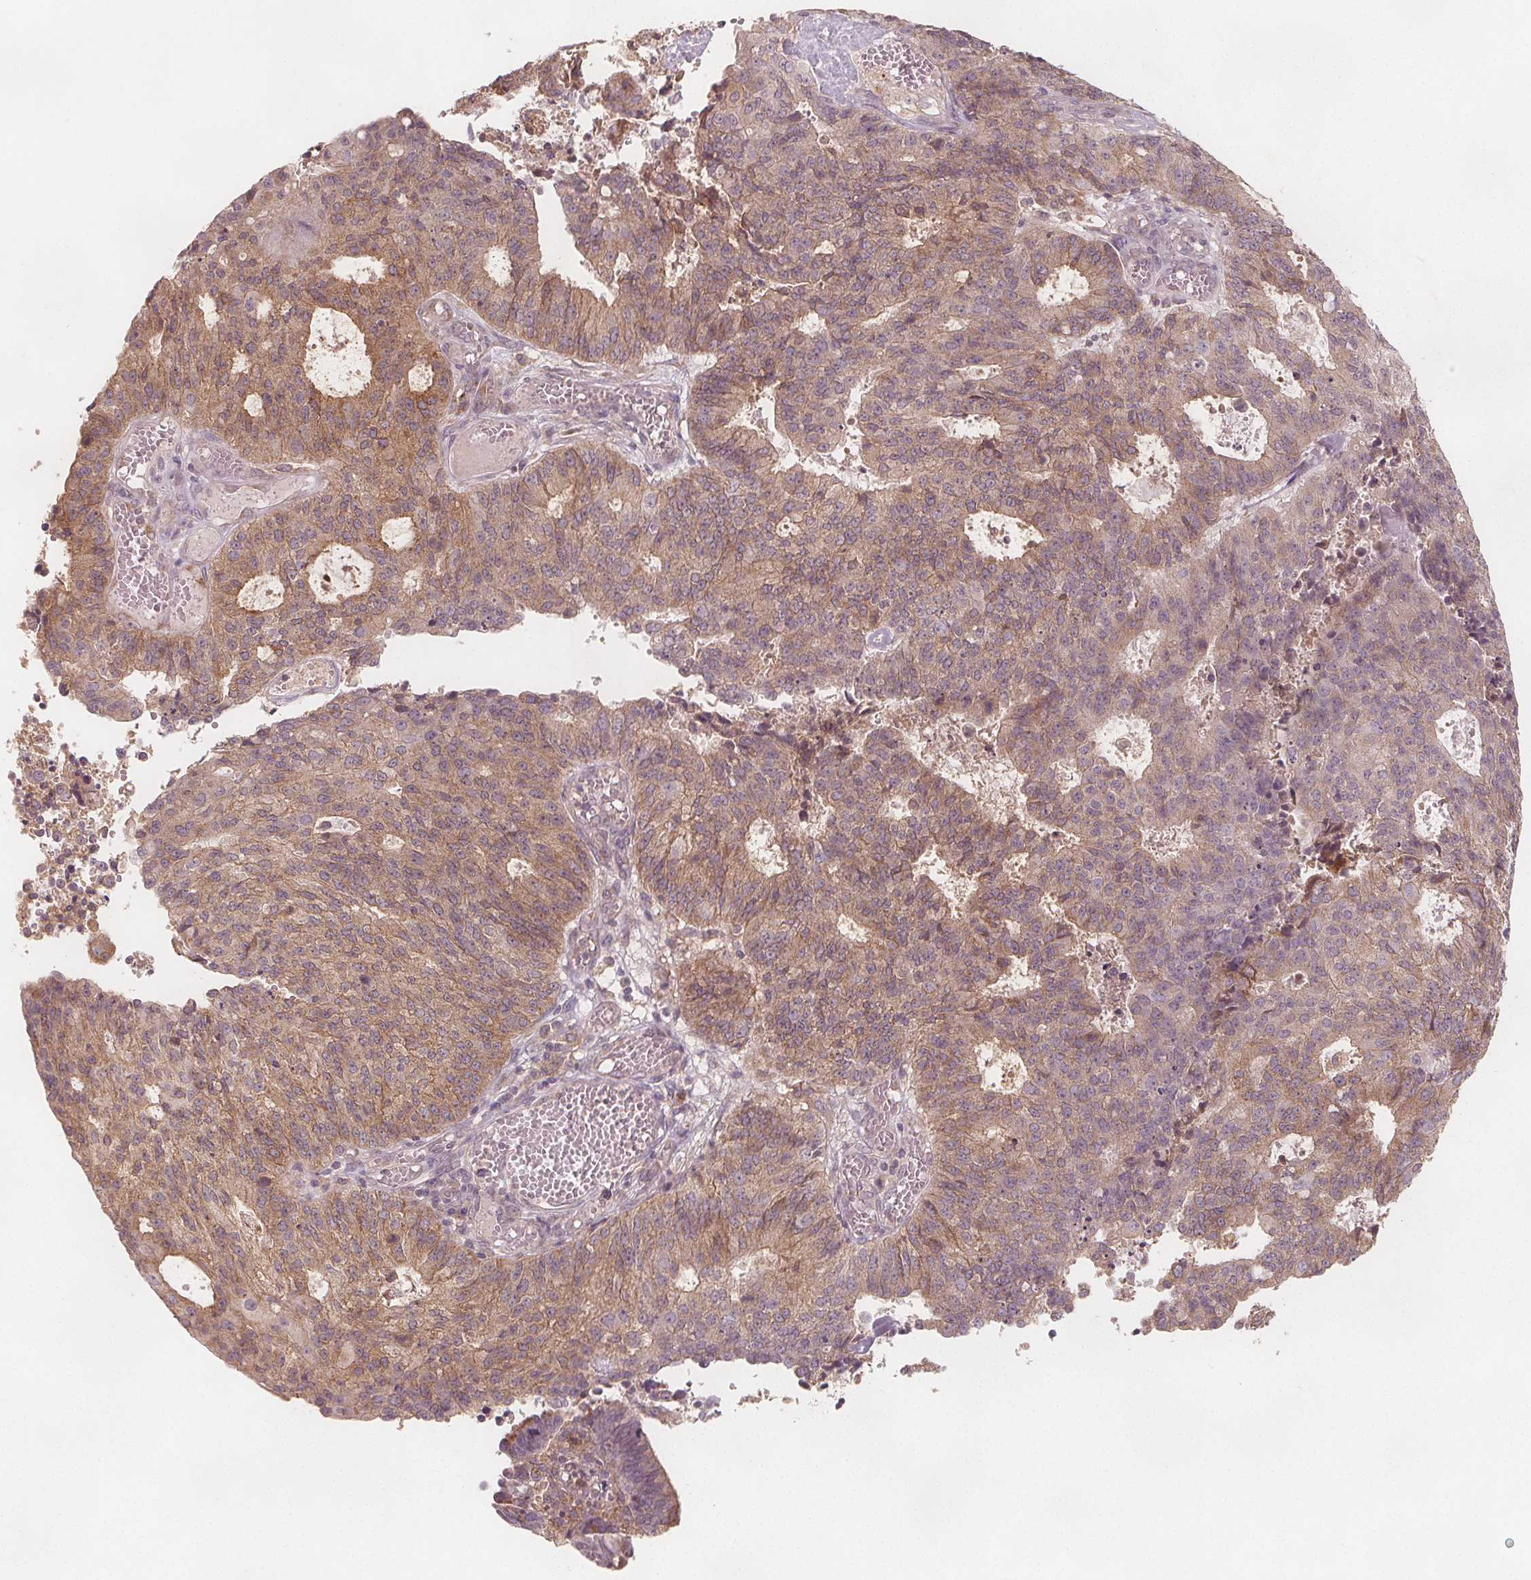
{"staining": {"intensity": "weak", "quantity": ">75%", "location": "cytoplasmic/membranous"}, "tissue": "endometrial cancer", "cell_type": "Tumor cells", "image_type": "cancer", "snomed": [{"axis": "morphology", "description": "Adenocarcinoma, NOS"}, {"axis": "topography", "description": "Endometrium"}], "caption": "Immunohistochemistry (IHC) staining of endometrial adenocarcinoma, which shows low levels of weak cytoplasmic/membranous expression in approximately >75% of tumor cells indicating weak cytoplasmic/membranous protein expression. The staining was performed using DAB (brown) for protein detection and nuclei were counterstained in hematoxylin (blue).", "gene": "NCSTN", "patient": {"sex": "female", "age": 82}}